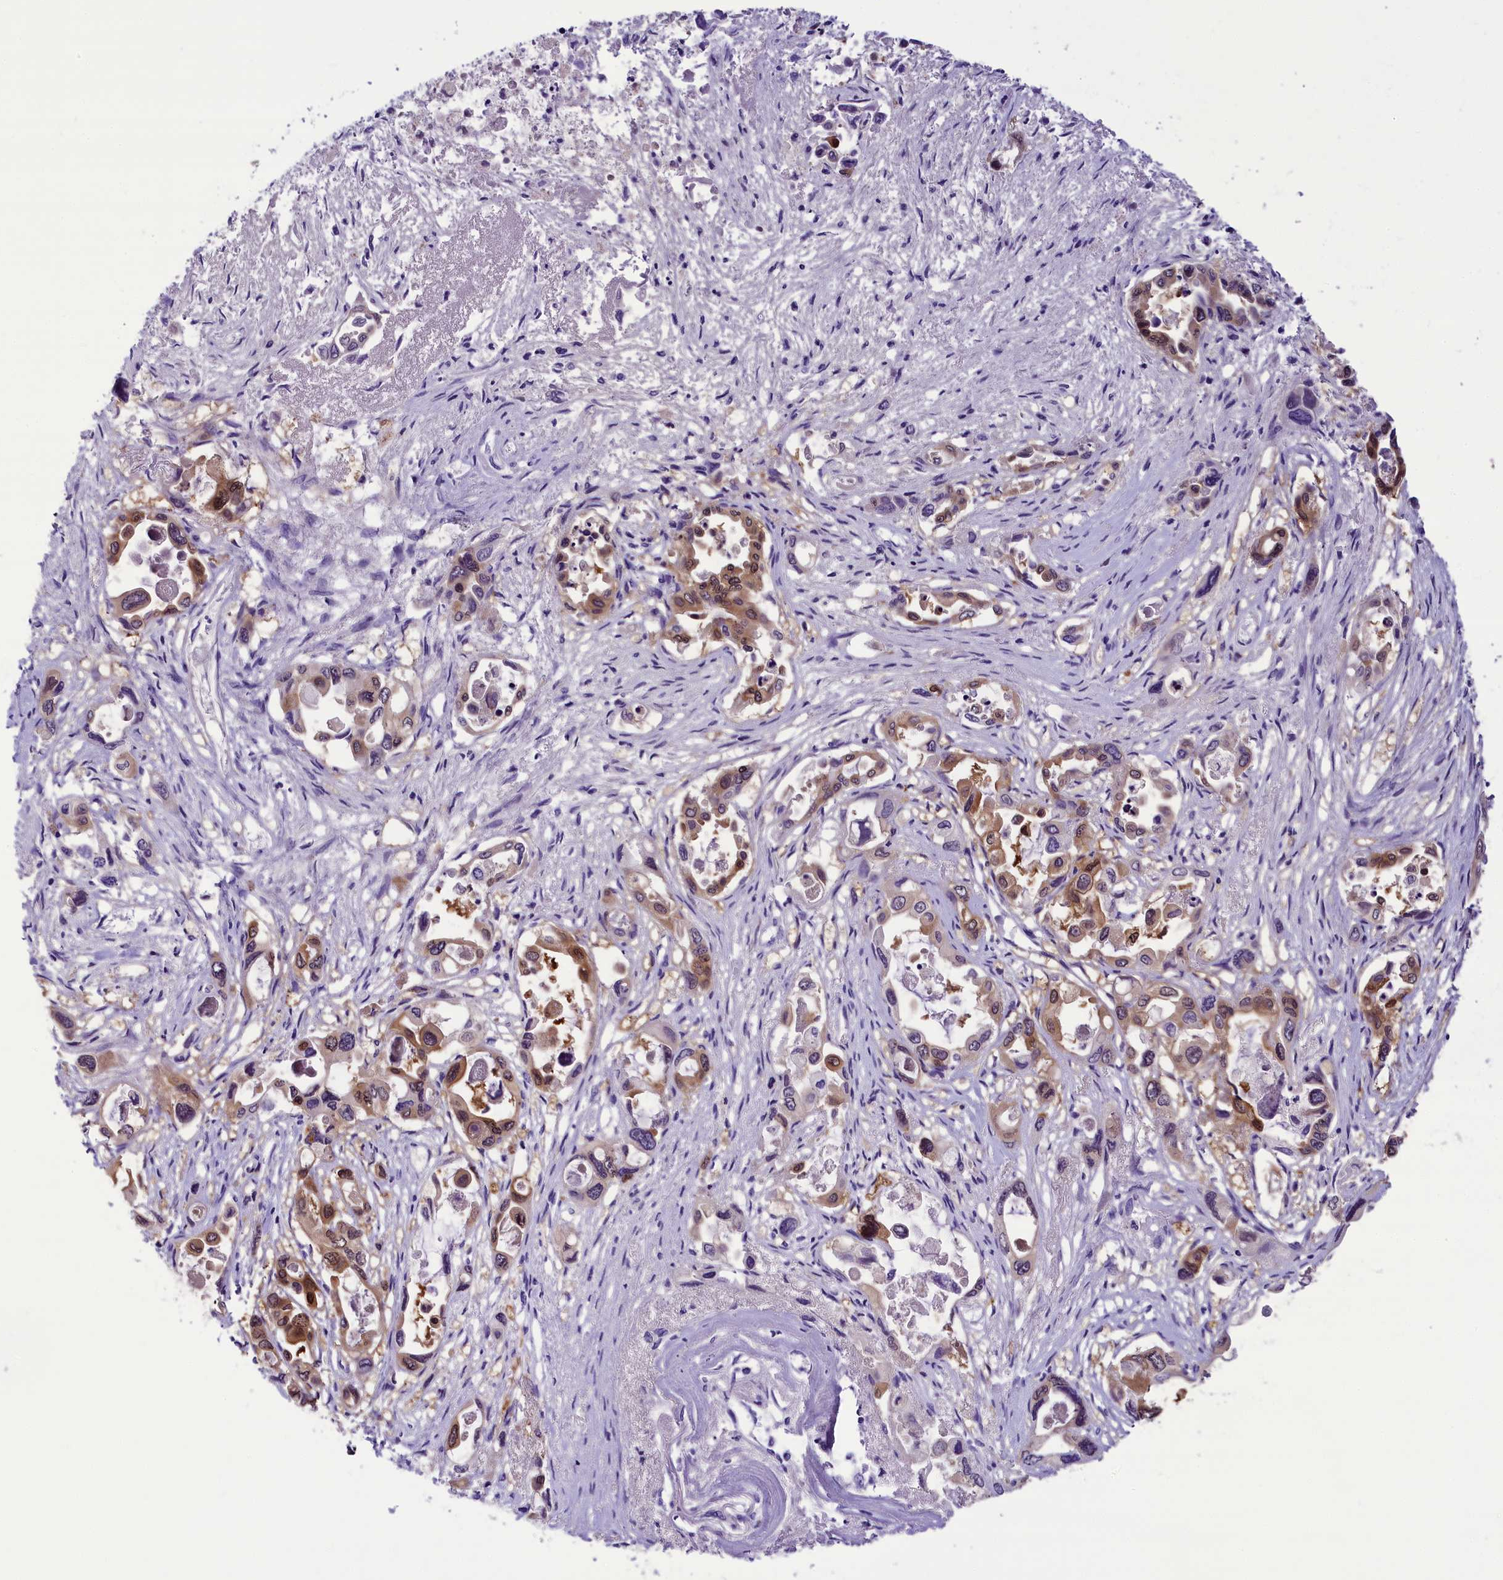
{"staining": {"intensity": "moderate", "quantity": "25%-75%", "location": "cytoplasmic/membranous,nuclear"}, "tissue": "pancreatic cancer", "cell_type": "Tumor cells", "image_type": "cancer", "snomed": [{"axis": "morphology", "description": "Adenocarcinoma, NOS"}, {"axis": "topography", "description": "Pancreas"}], "caption": "This image demonstrates immunohistochemistry staining of human adenocarcinoma (pancreatic), with medium moderate cytoplasmic/membranous and nuclear staining in approximately 25%-75% of tumor cells.", "gene": "PRR15", "patient": {"sex": "male", "age": 92}}